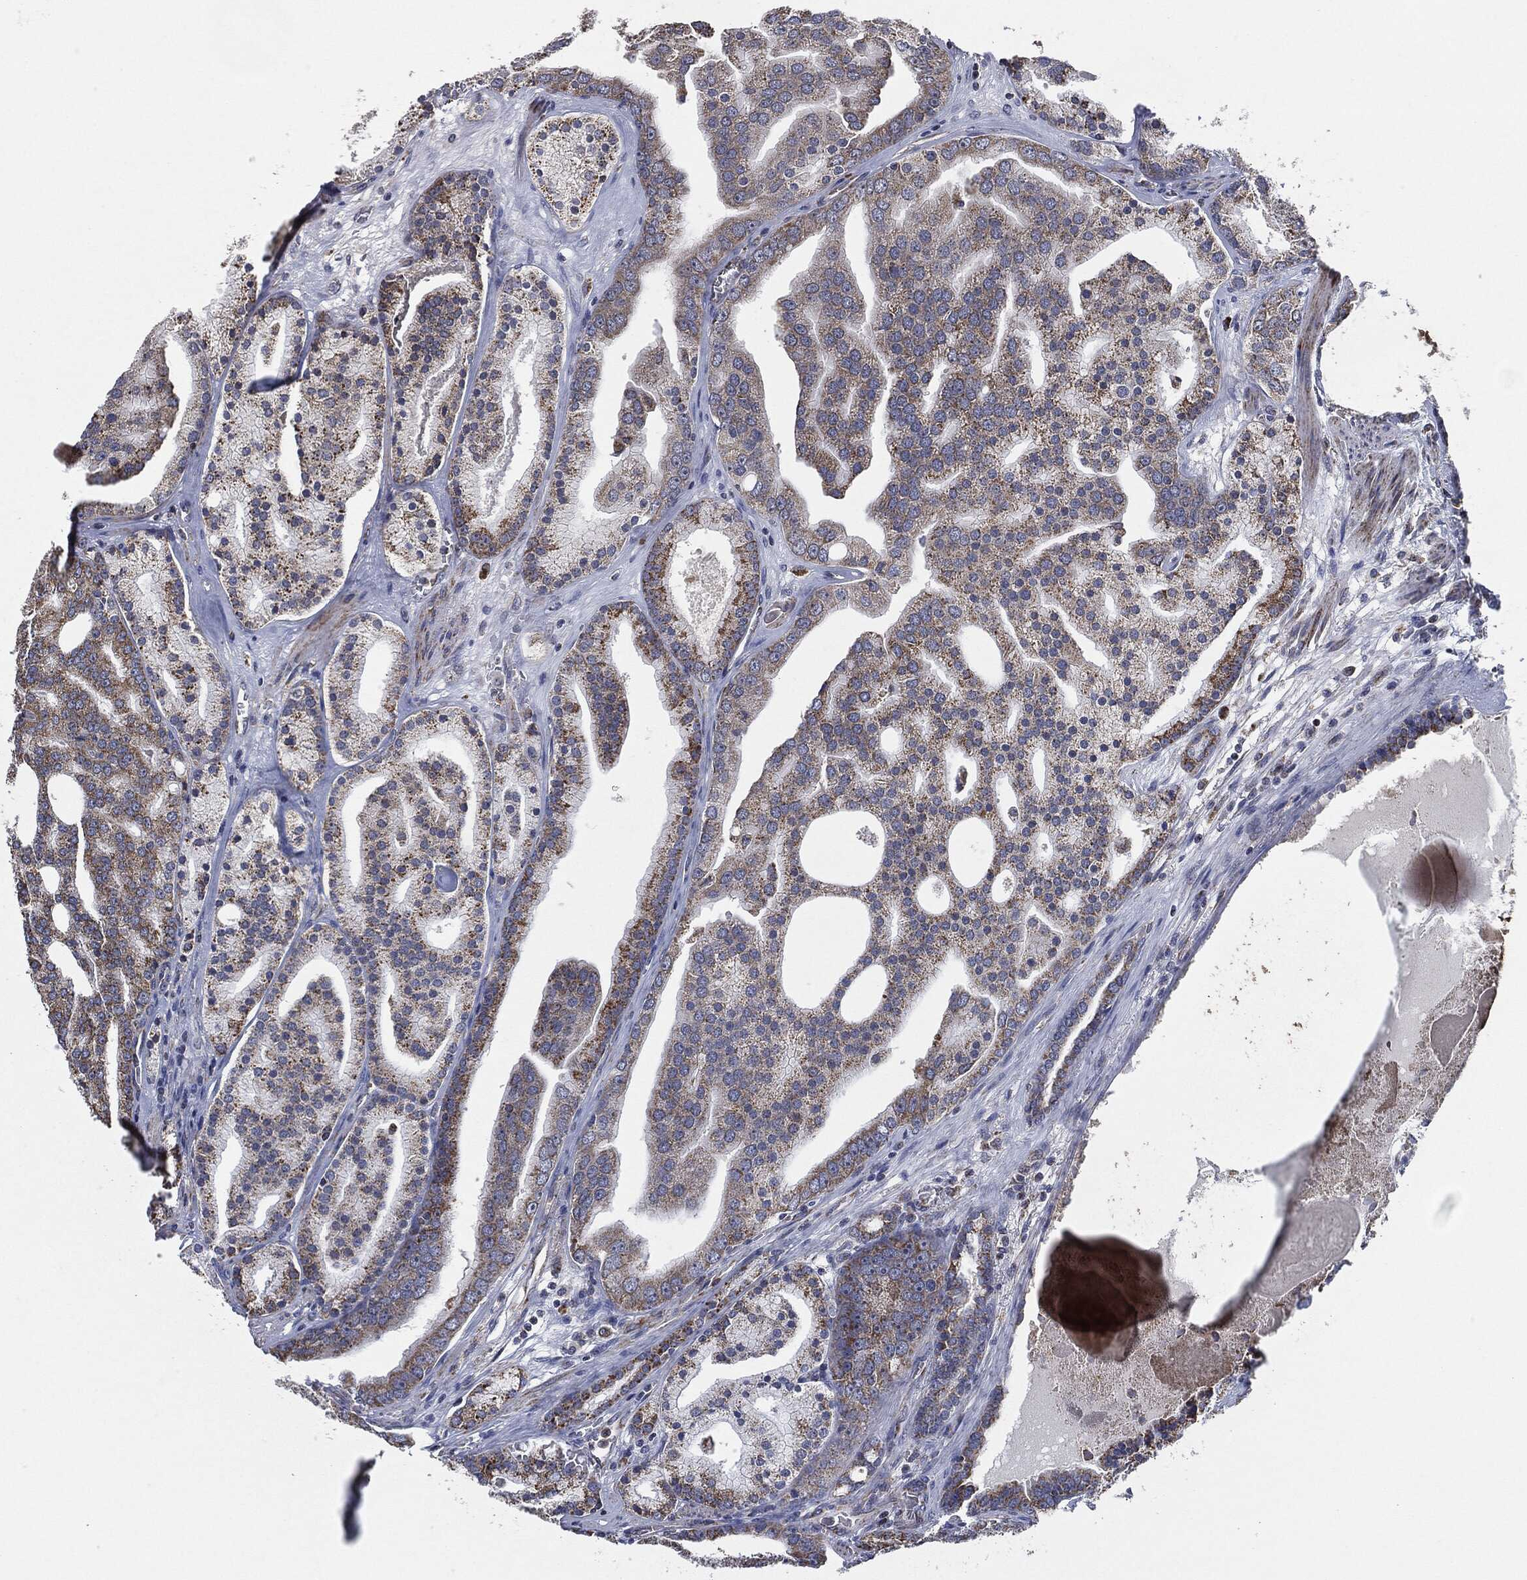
{"staining": {"intensity": "moderate", "quantity": "25%-75%", "location": "cytoplasmic/membranous"}, "tissue": "prostate cancer", "cell_type": "Tumor cells", "image_type": "cancer", "snomed": [{"axis": "morphology", "description": "Adenocarcinoma, NOS"}, {"axis": "topography", "description": "Prostate"}], "caption": "Human prostate adenocarcinoma stained for a protein (brown) reveals moderate cytoplasmic/membranous positive expression in about 25%-75% of tumor cells.", "gene": "NDUFV2", "patient": {"sex": "male", "age": 69}}